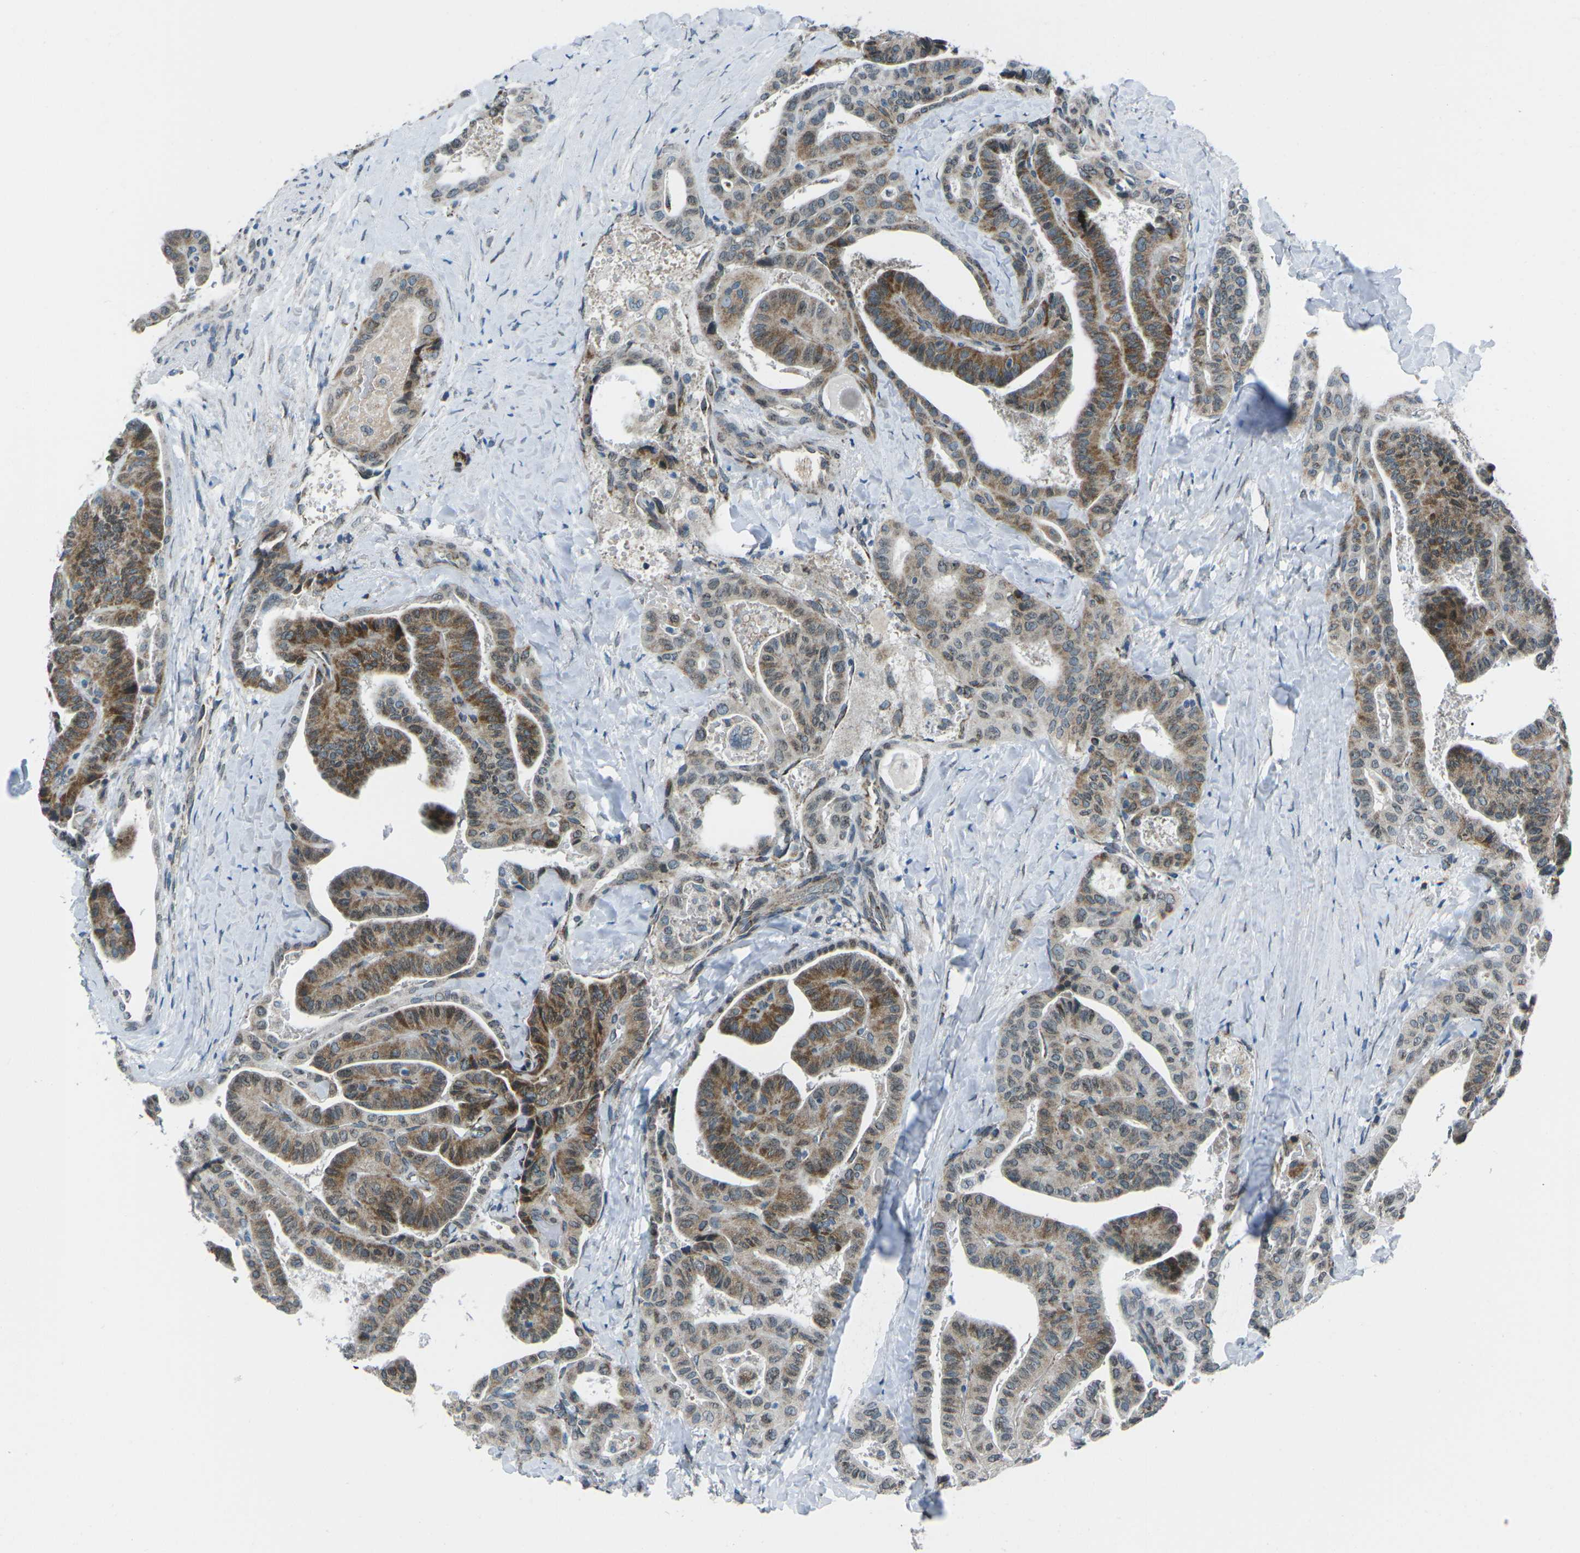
{"staining": {"intensity": "strong", "quantity": ">75%", "location": "cytoplasmic/membranous"}, "tissue": "thyroid cancer", "cell_type": "Tumor cells", "image_type": "cancer", "snomed": [{"axis": "morphology", "description": "Papillary adenocarcinoma, NOS"}, {"axis": "topography", "description": "Thyroid gland"}], "caption": "Strong cytoplasmic/membranous expression for a protein is present in approximately >75% of tumor cells of thyroid cancer (papillary adenocarcinoma) using immunohistochemistry.", "gene": "RFESD", "patient": {"sex": "male", "age": 77}}